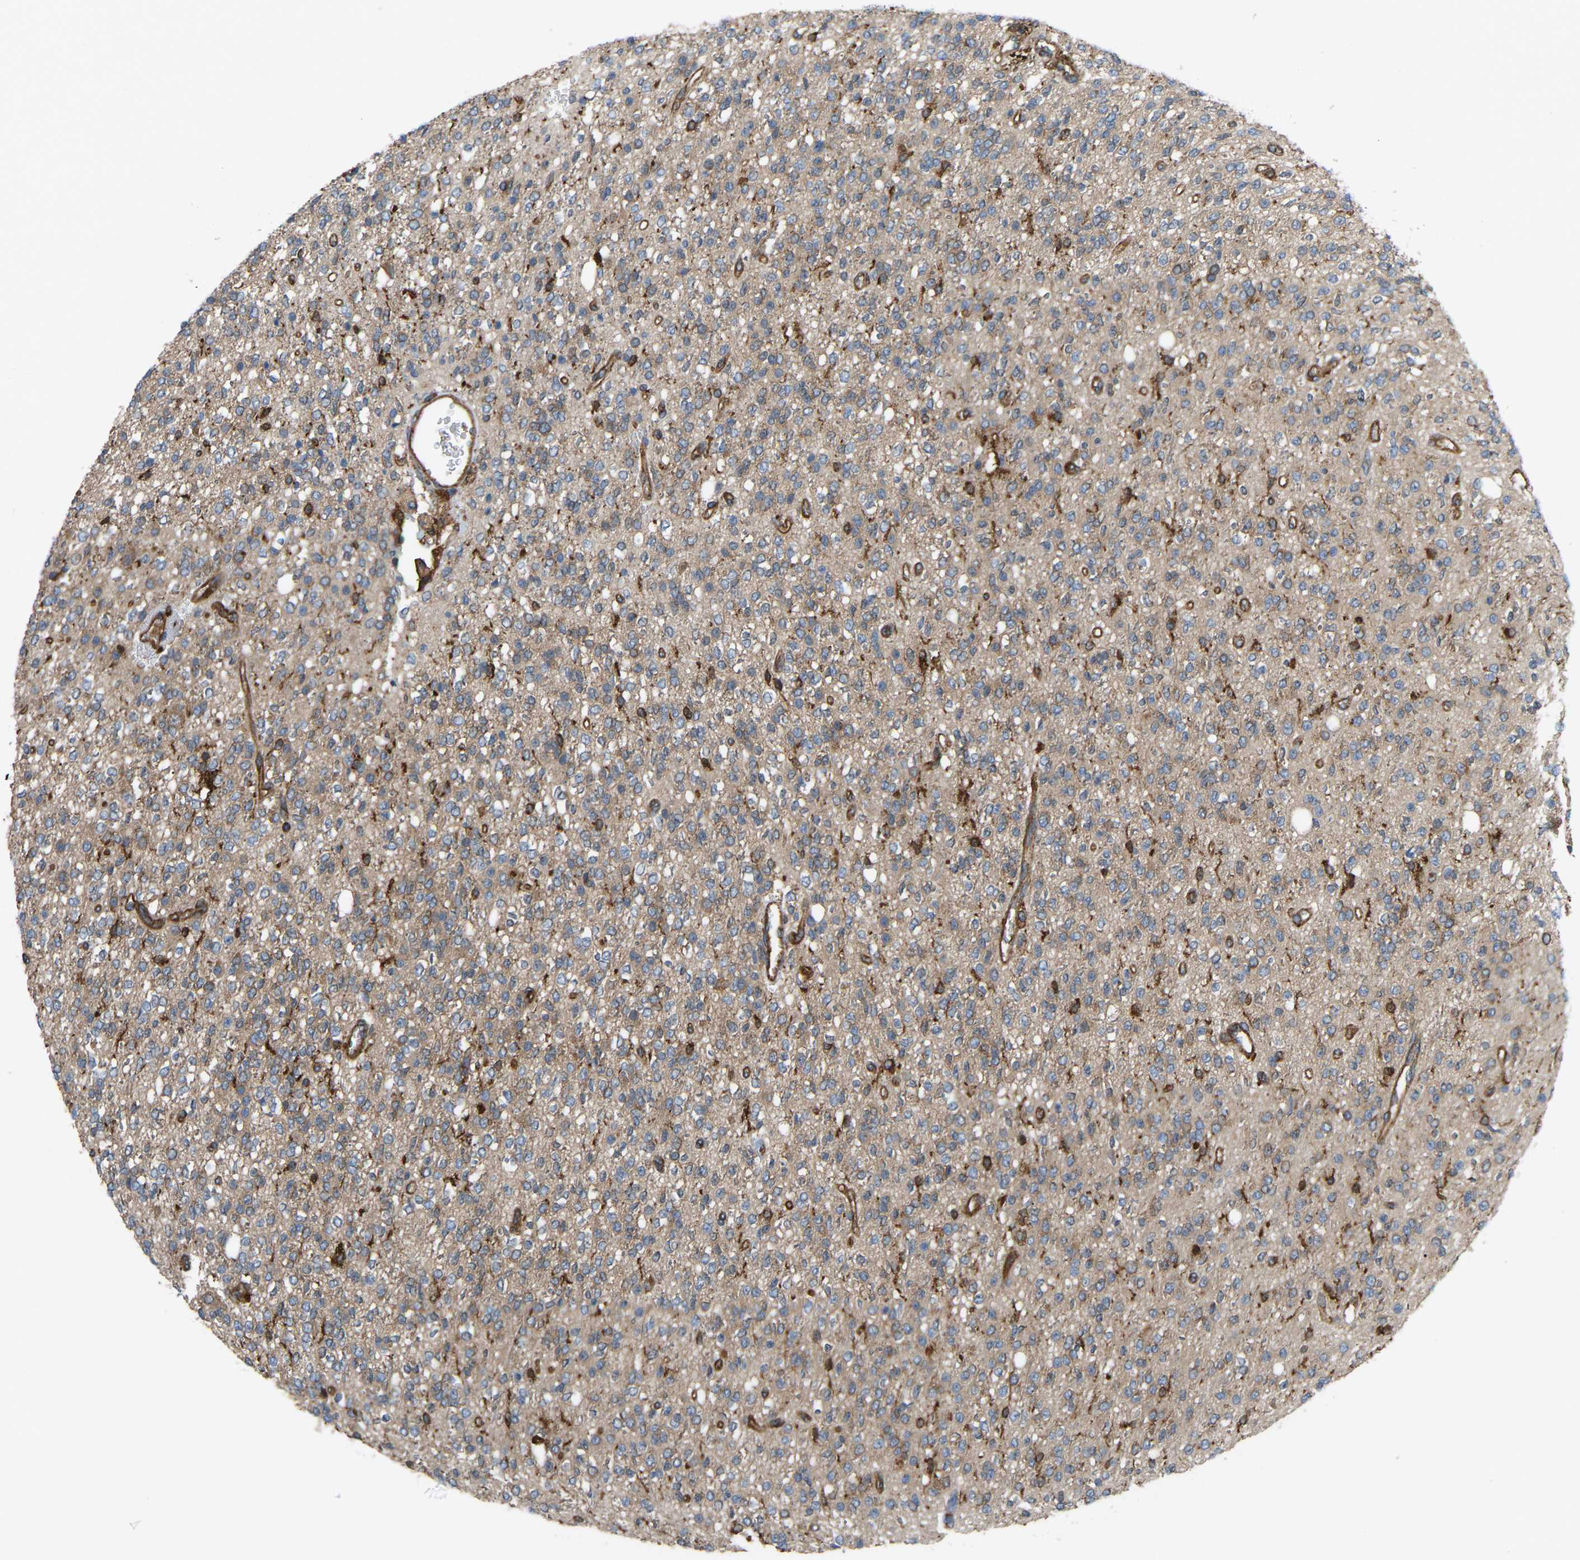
{"staining": {"intensity": "weak", "quantity": "25%-75%", "location": "cytoplasmic/membranous"}, "tissue": "glioma", "cell_type": "Tumor cells", "image_type": "cancer", "snomed": [{"axis": "morphology", "description": "Glioma, malignant, High grade"}, {"axis": "topography", "description": "Brain"}], "caption": "Weak cytoplasmic/membranous staining is identified in approximately 25%-75% of tumor cells in glioma.", "gene": "PICALM", "patient": {"sex": "male", "age": 34}}